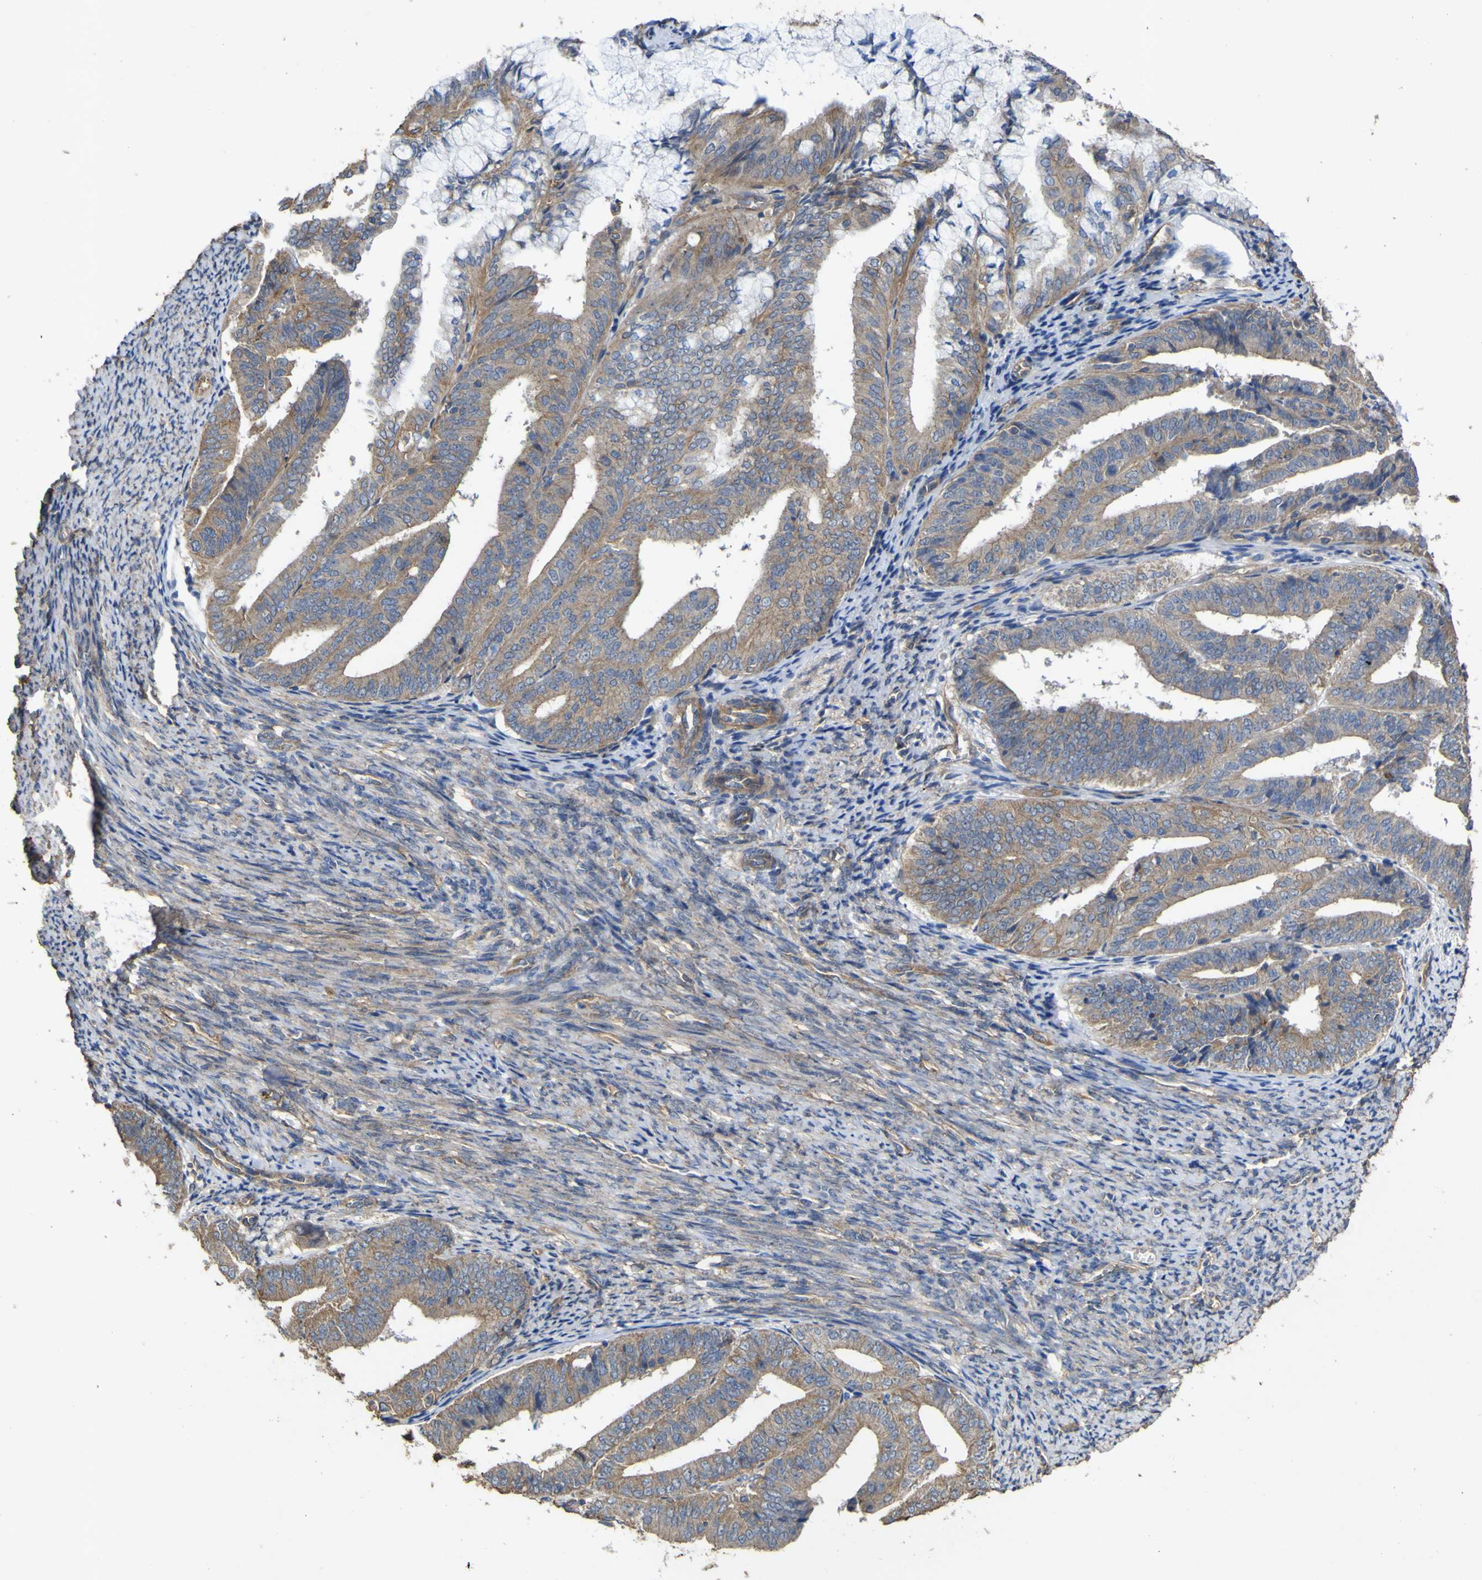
{"staining": {"intensity": "weak", "quantity": ">75%", "location": "cytoplasmic/membranous"}, "tissue": "endometrial cancer", "cell_type": "Tumor cells", "image_type": "cancer", "snomed": [{"axis": "morphology", "description": "Adenocarcinoma, NOS"}, {"axis": "topography", "description": "Endometrium"}], "caption": "Tumor cells demonstrate weak cytoplasmic/membranous expression in approximately >75% of cells in adenocarcinoma (endometrial).", "gene": "TNFSF15", "patient": {"sex": "female", "age": 63}}